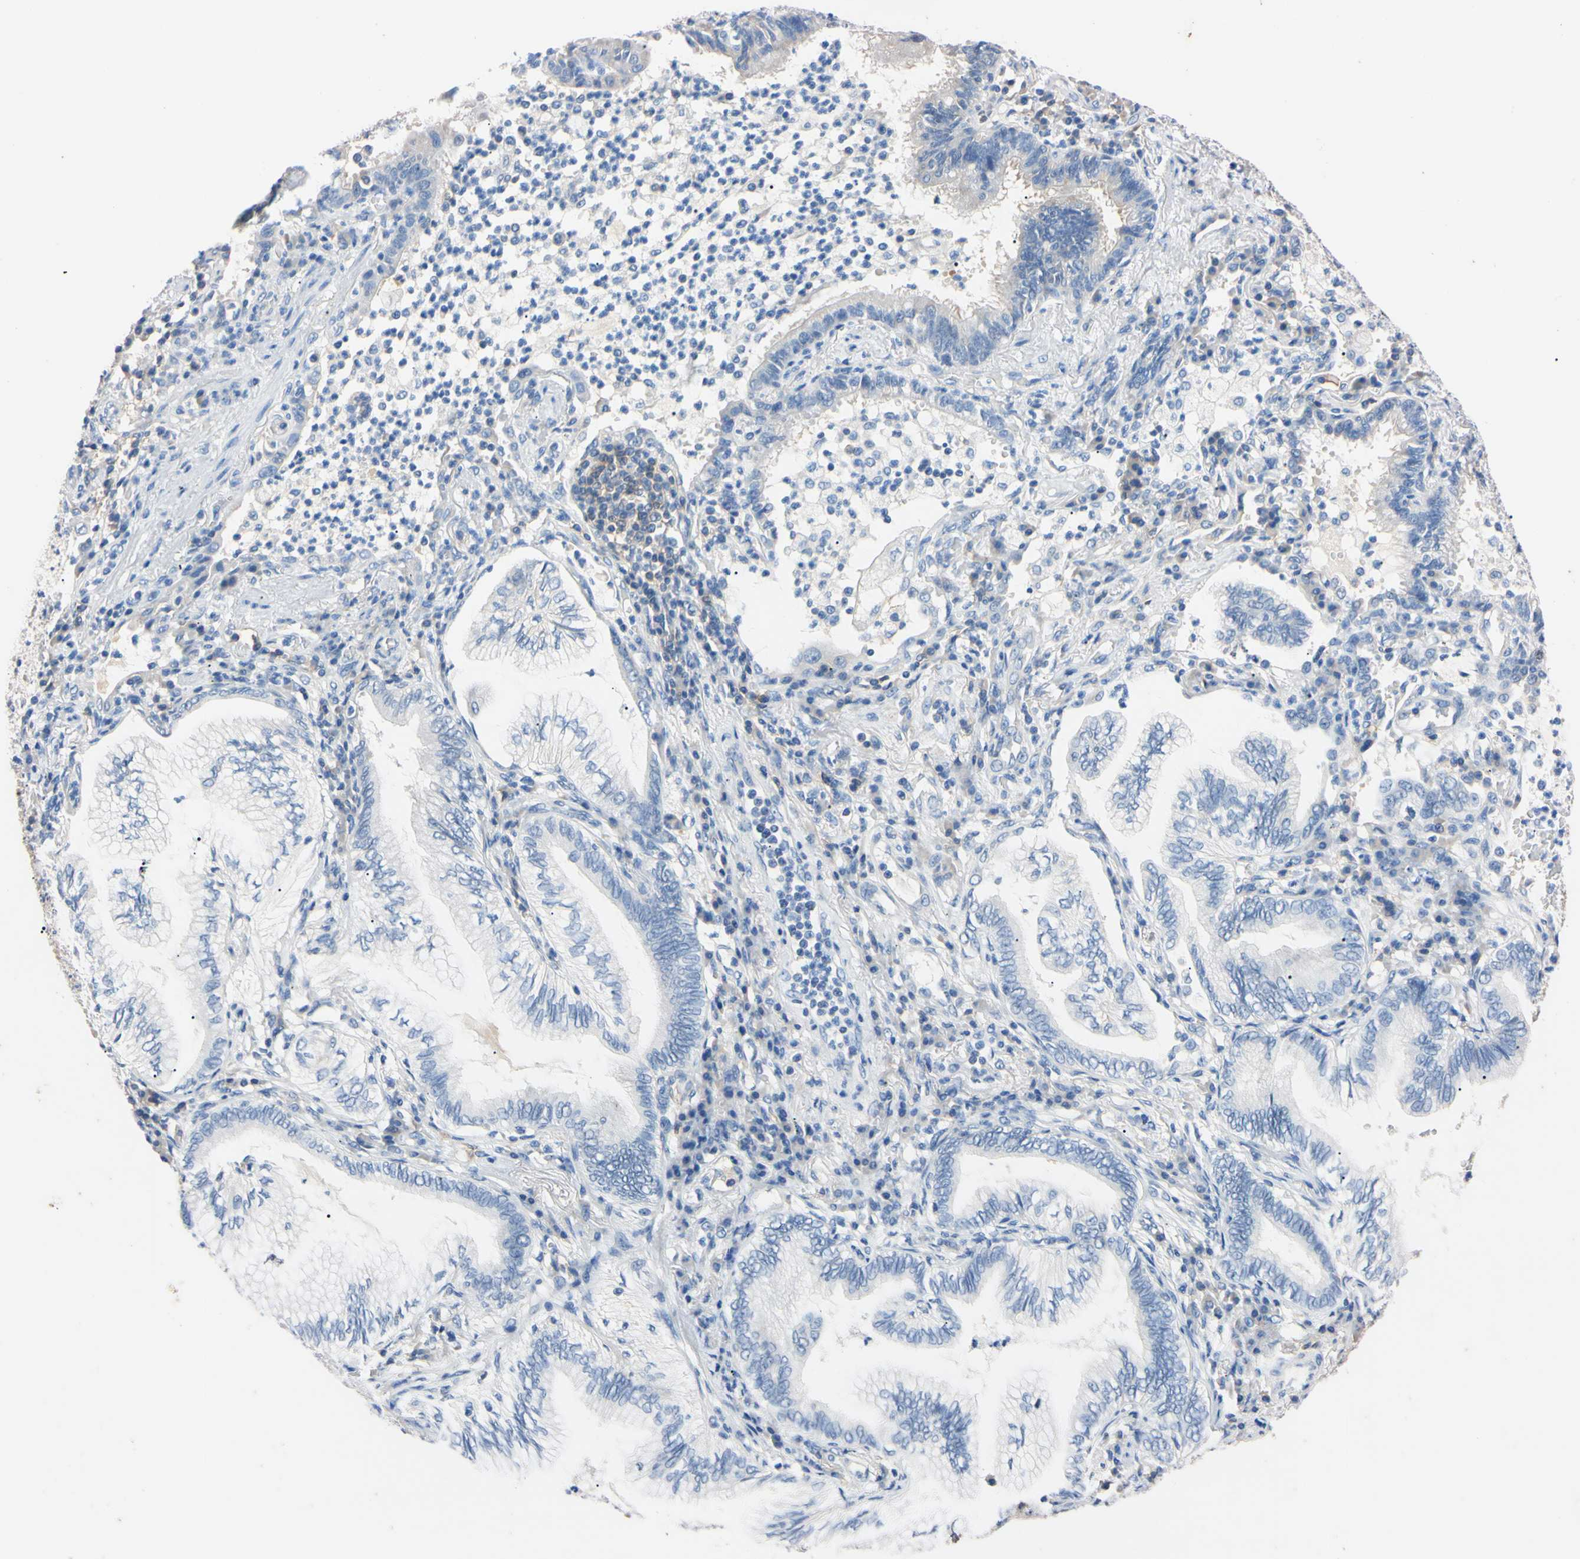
{"staining": {"intensity": "negative", "quantity": "none", "location": "none"}, "tissue": "lung cancer", "cell_type": "Tumor cells", "image_type": "cancer", "snomed": [{"axis": "morphology", "description": "Normal tissue, NOS"}, {"axis": "morphology", "description": "Adenocarcinoma, NOS"}, {"axis": "topography", "description": "Bronchus"}, {"axis": "topography", "description": "Lung"}], "caption": "A photomicrograph of human lung adenocarcinoma is negative for staining in tumor cells.", "gene": "PNKD", "patient": {"sex": "female", "age": 70}}